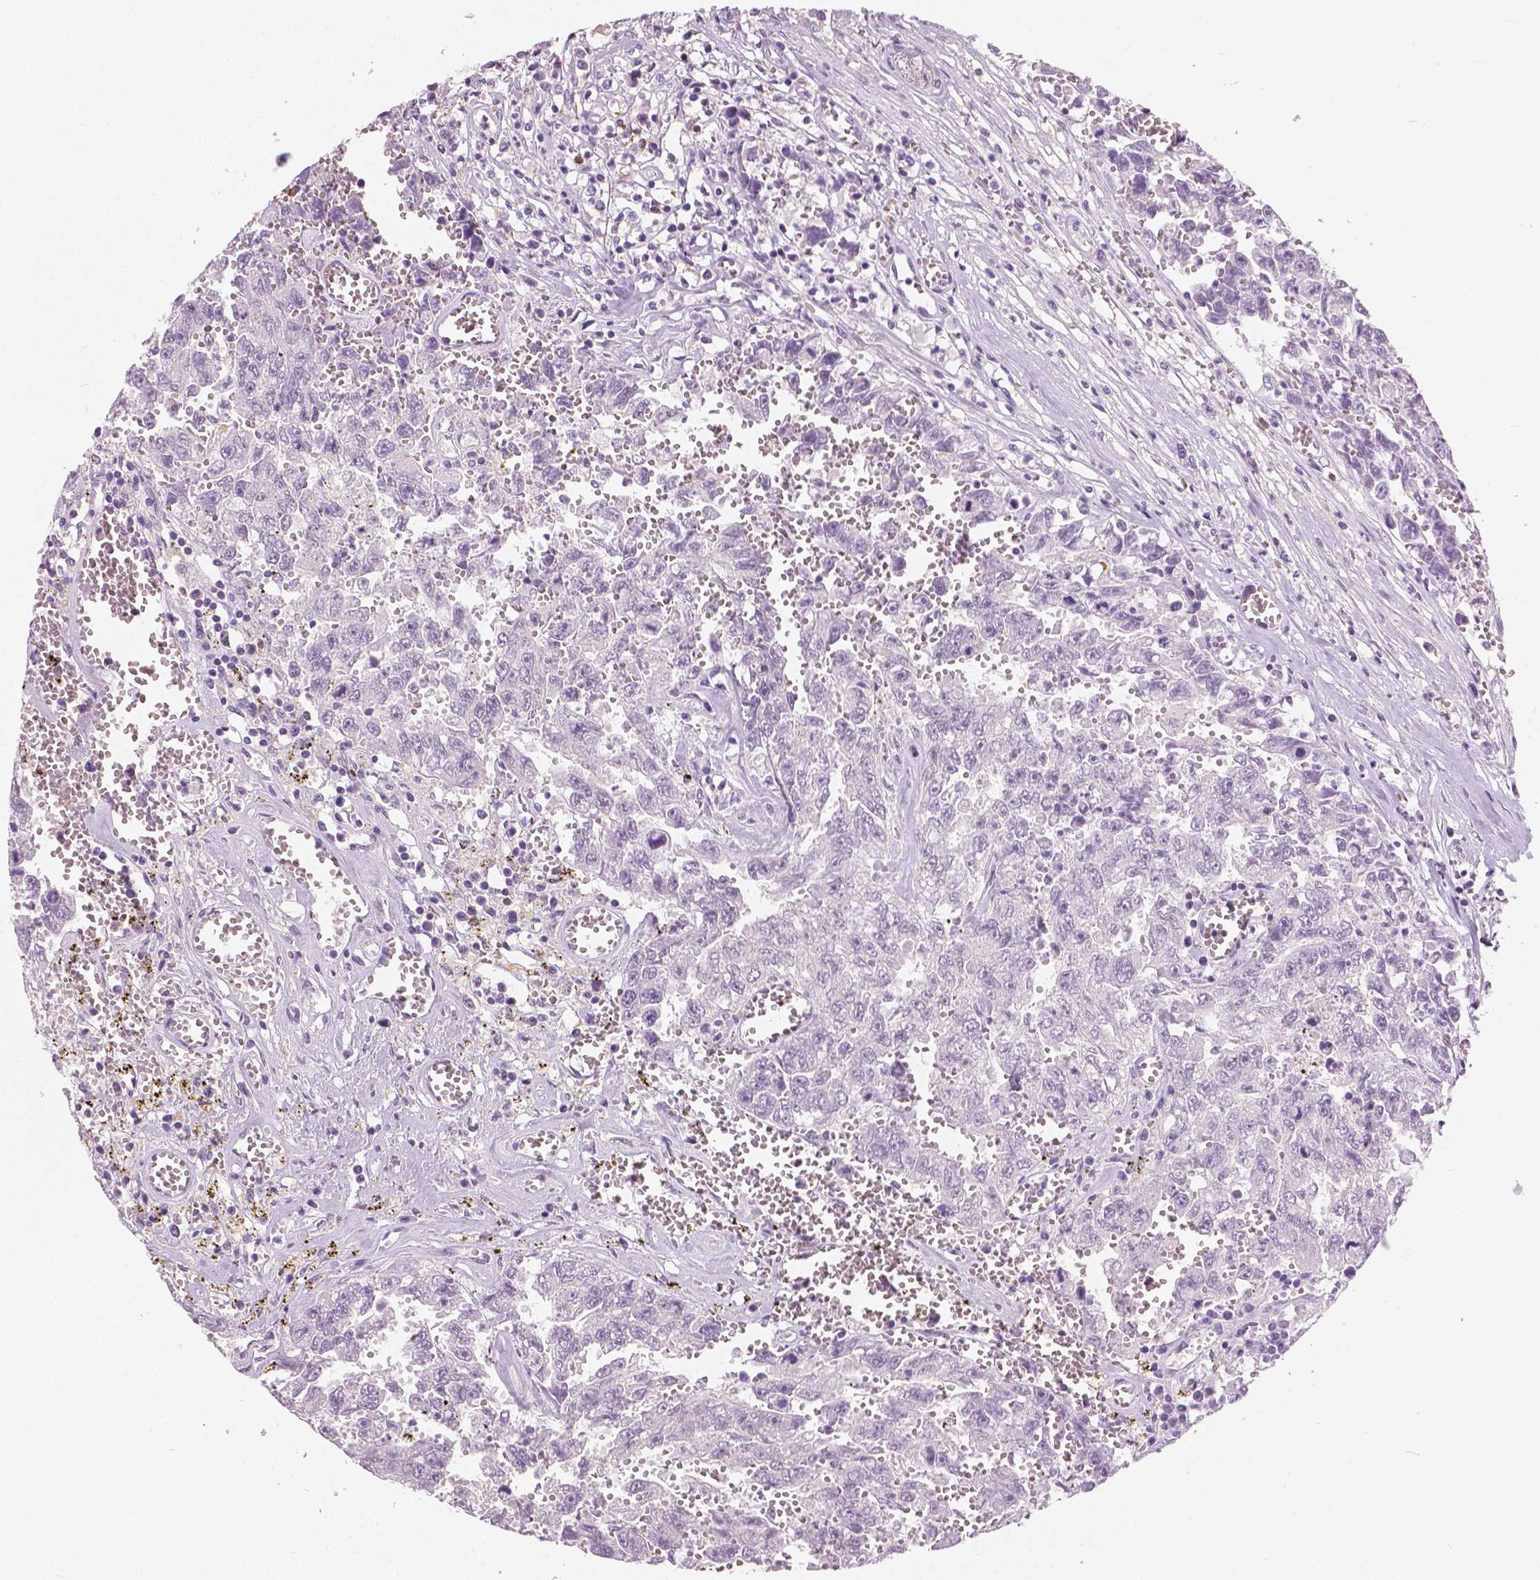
{"staining": {"intensity": "negative", "quantity": "none", "location": "none"}, "tissue": "testis cancer", "cell_type": "Tumor cells", "image_type": "cancer", "snomed": [{"axis": "morphology", "description": "Carcinoma, Embryonal, NOS"}, {"axis": "topography", "description": "Testis"}], "caption": "Histopathology image shows no protein staining in tumor cells of testis cancer (embryonal carcinoma) tissue.", "gene": "GALM", "patient": {"sex": "male", "age": 36}}